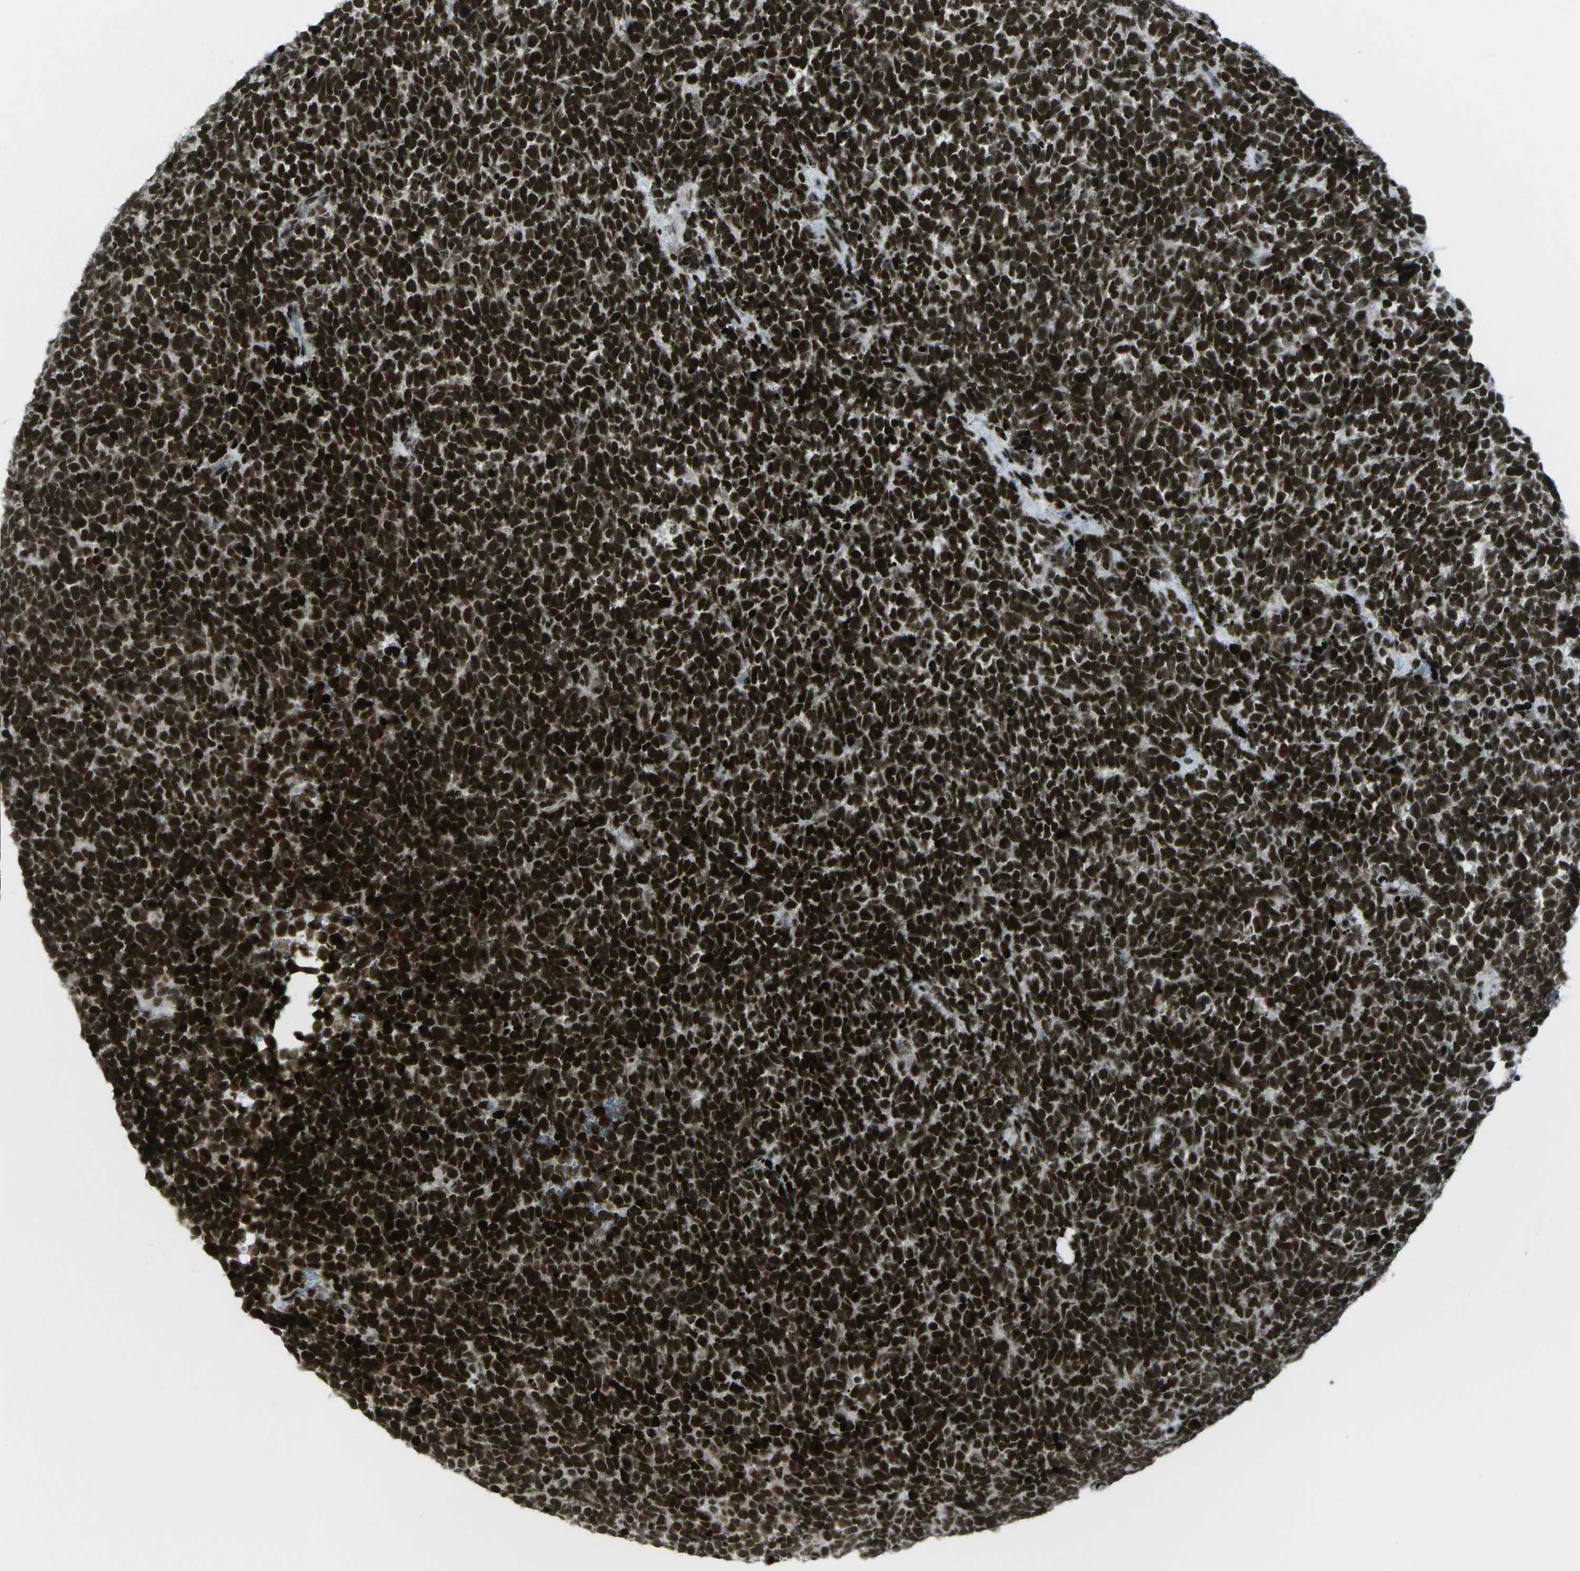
{"staining": {"intensity": "strong", "quantity": ">75%", "location": "nuclear"}, "tissue": "urothelial cancer", "cell_type": "Tumor cells", "image_type": "cancer", "snomed": [{"axis": "morphology", "description": "Urothelial carcinoma, High grade"}, {"axis": "topography", "description": "Urinary bladder"}], "caption": "Protein expression analysis of human urothelial carcinoma (high-grade) reveals strong nuclear expression in approximately >75% of tumor cells. The protein of interest is stained brown, and the nuclei are stained in blue (DAB (3,3'-diaminobenzidine) IHC with brightfield microscopy, high magnification).", "gene": "EME1", "patient": {"sex": "female", "age": 82}}